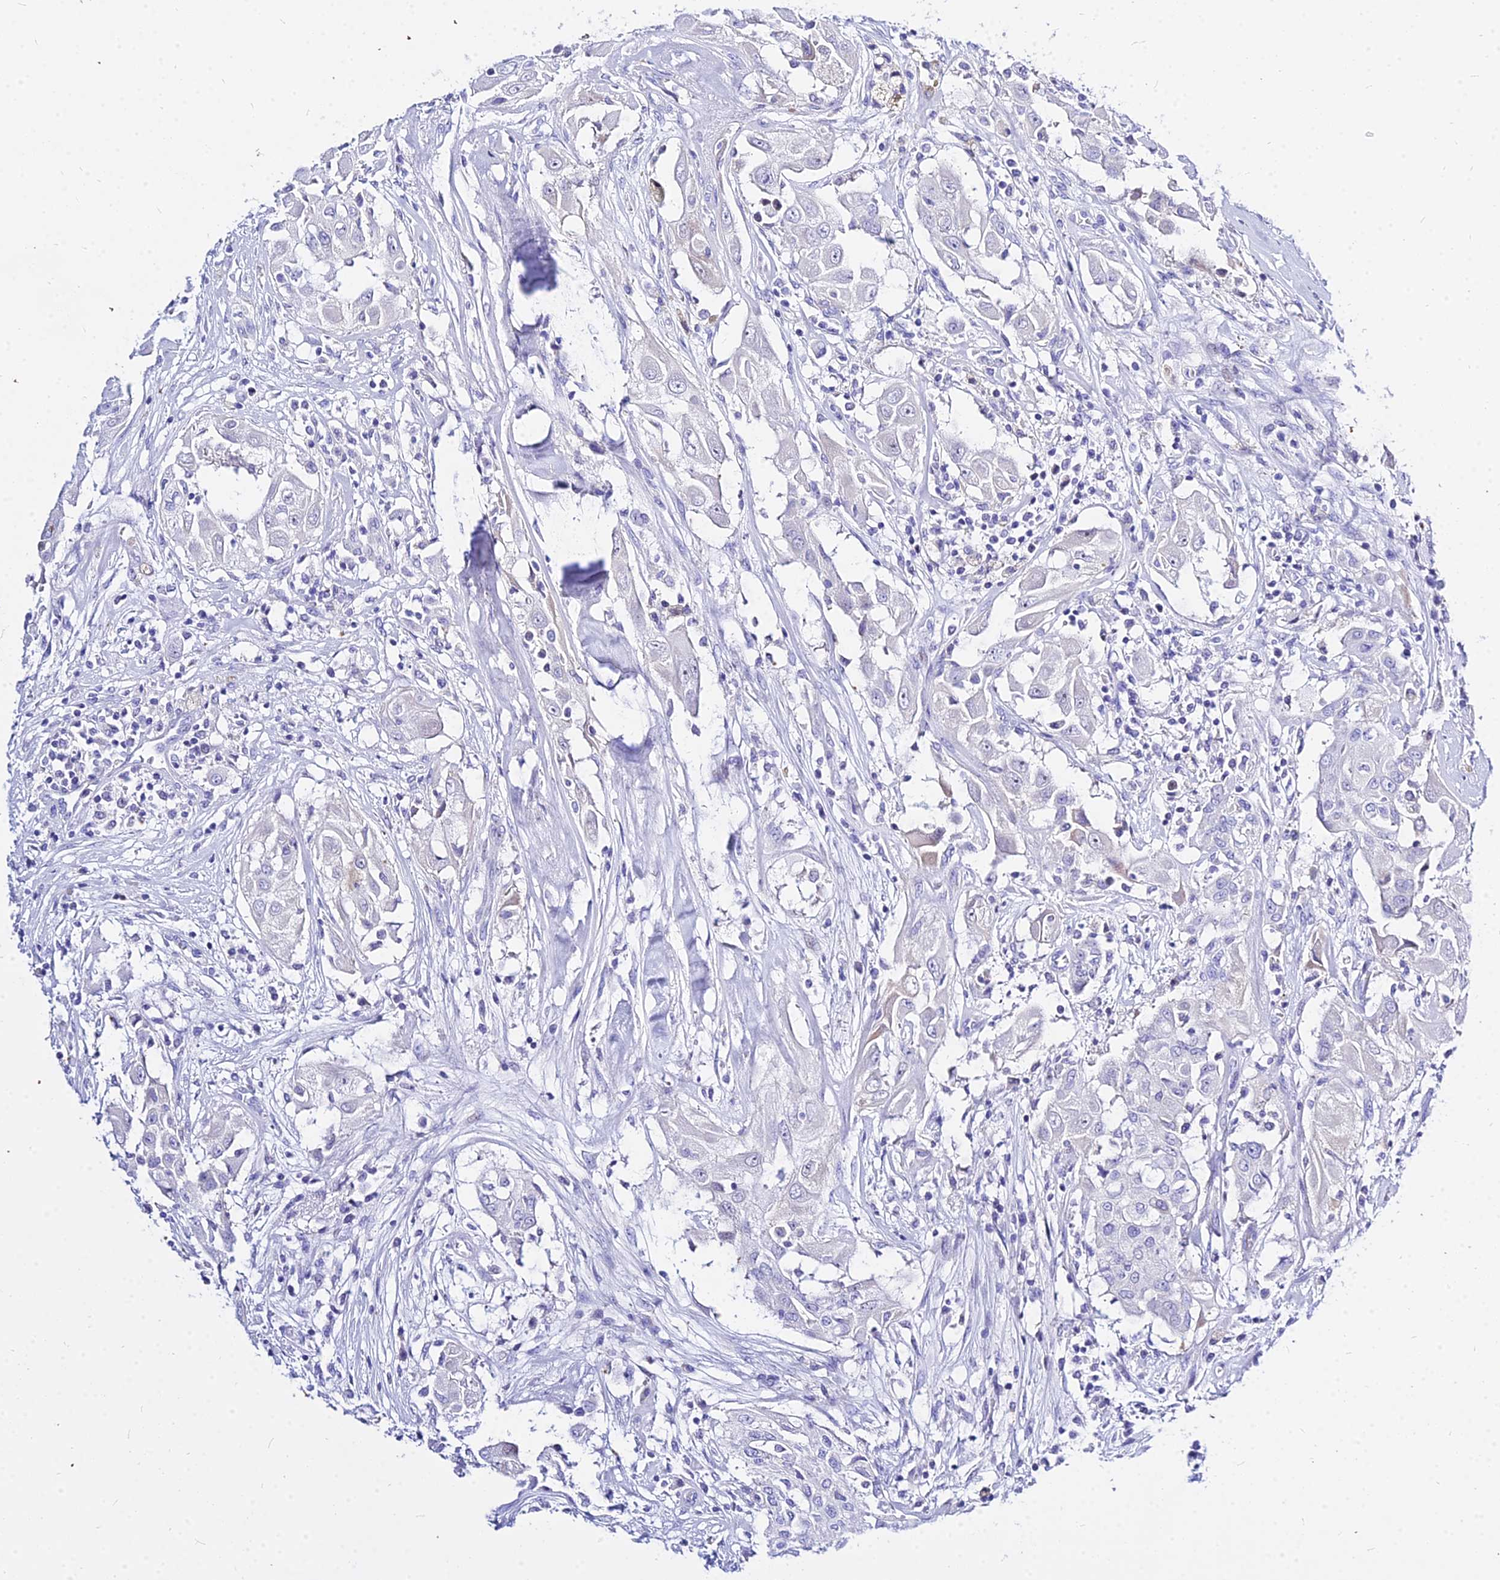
{"staining": {"intensity": "negative", "quantity": "none", "location": "none"}, "tissue": "thyroid cancer", "cell_type": "Tumor cells", "image_type": "cancer", "snomed": [{"axis": "morphology", "description": "Papillary adenocarcinoma, NOS"}, {"axis": "topography", "description": "Thyroid gland"}], "caption": "High magnification brightfield microscopy of papillary adenocarcinoma (thyroid) stained with DAB (brown) and counterstained with hematoxylin (blue): tumor cells show no significant staining.", "gene": "CARD18", "patient": {"sex": "female", "age": 59}}